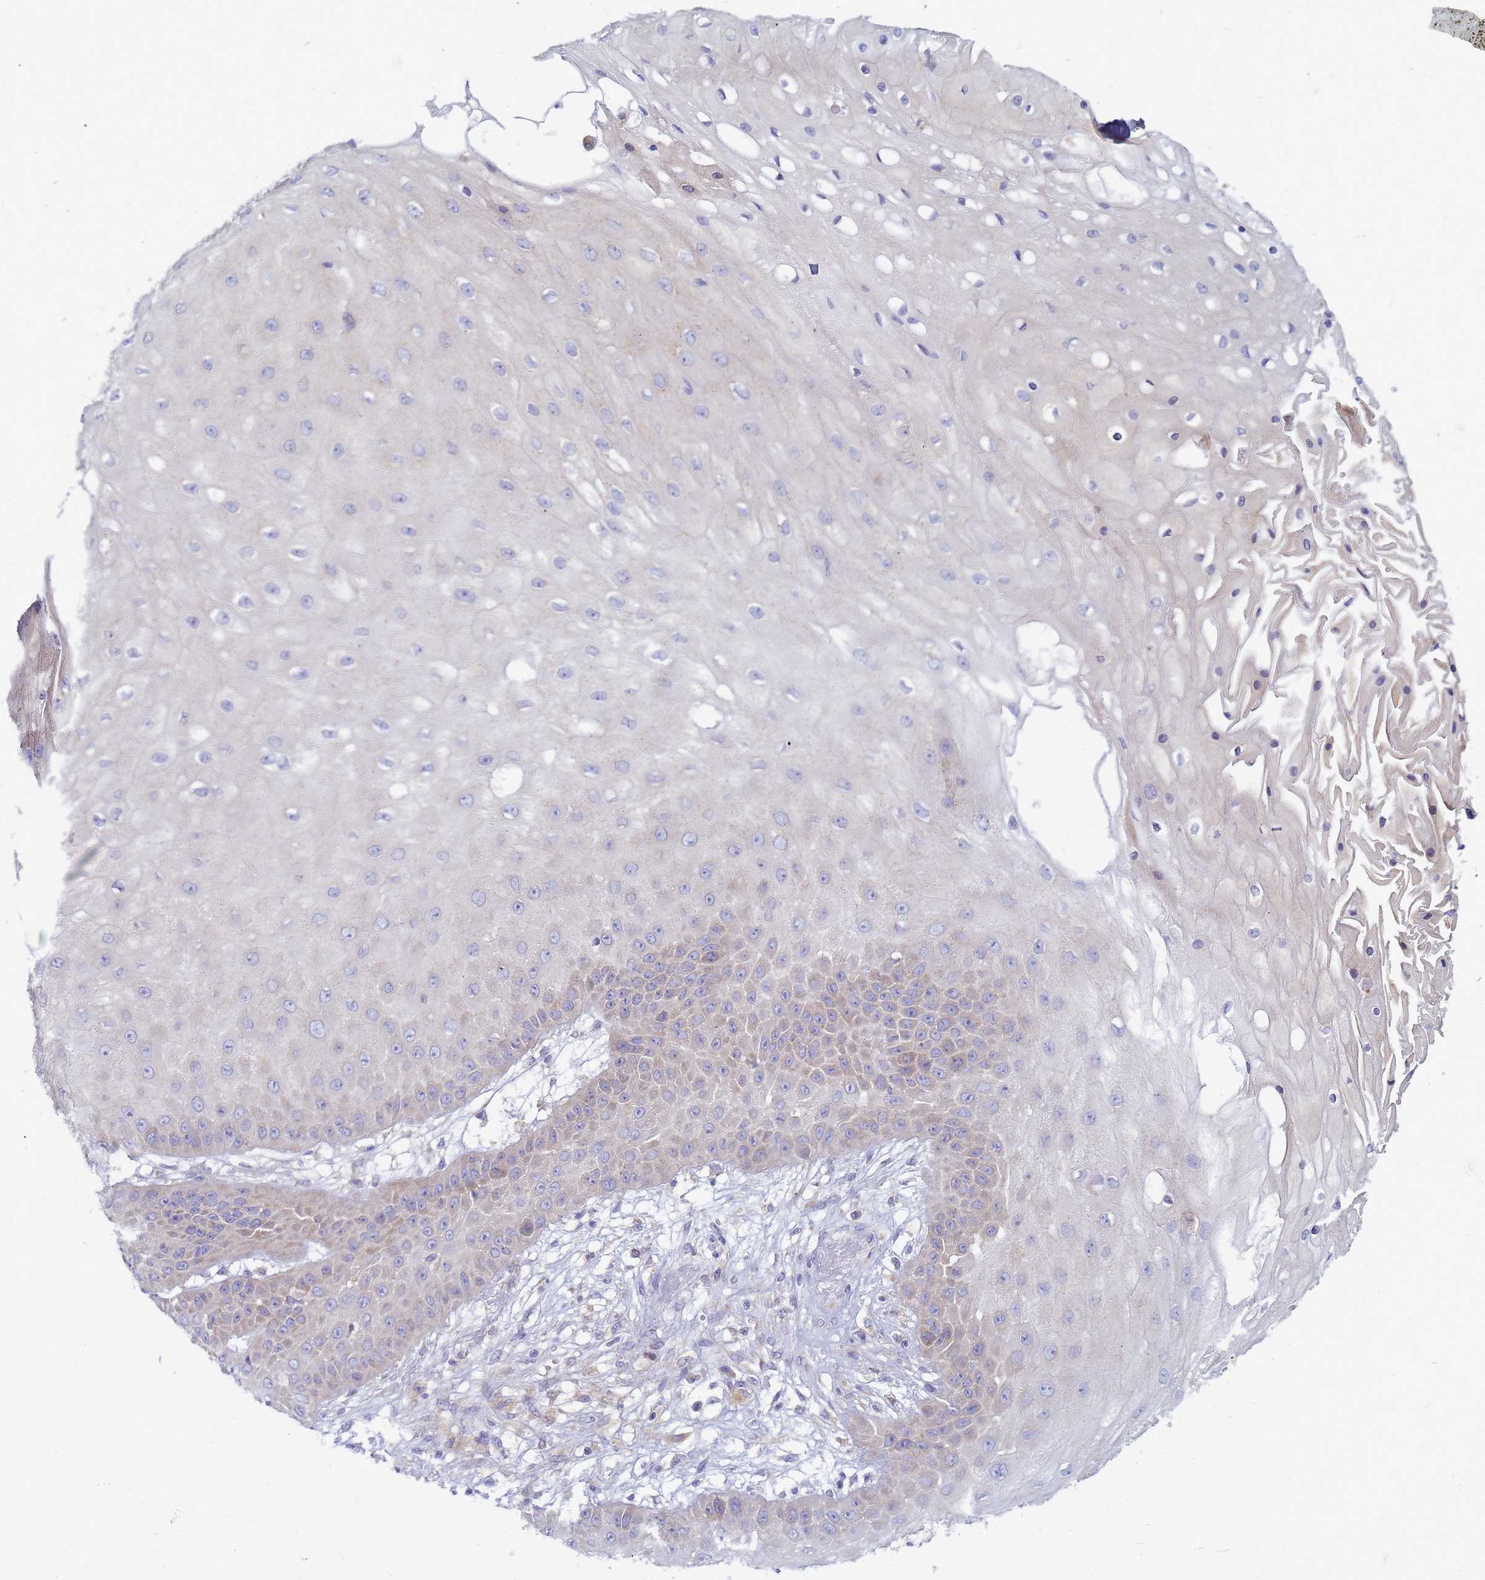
{"staining": {"intensity": "weak", "quantity": "<25%", "location": "cytoplasmic/membranous"}, "tissue": "skin cancer", "cell_type": "Tumor cells", "image_type": "cancer", "snomed": [{"axis": "morphology", "description": "Squamous cell carcinoma, NOS"}, {"axis": "topography", "description": "Skin"}], "caption": "This is a histopathology image of immunohistochemistry (IHC) staining of skin cancer (squamous cell carcinoma), which shows no staining in tumor cells.", "gene": "EEA1", "patient": {"sex": "male", "age": 70}}